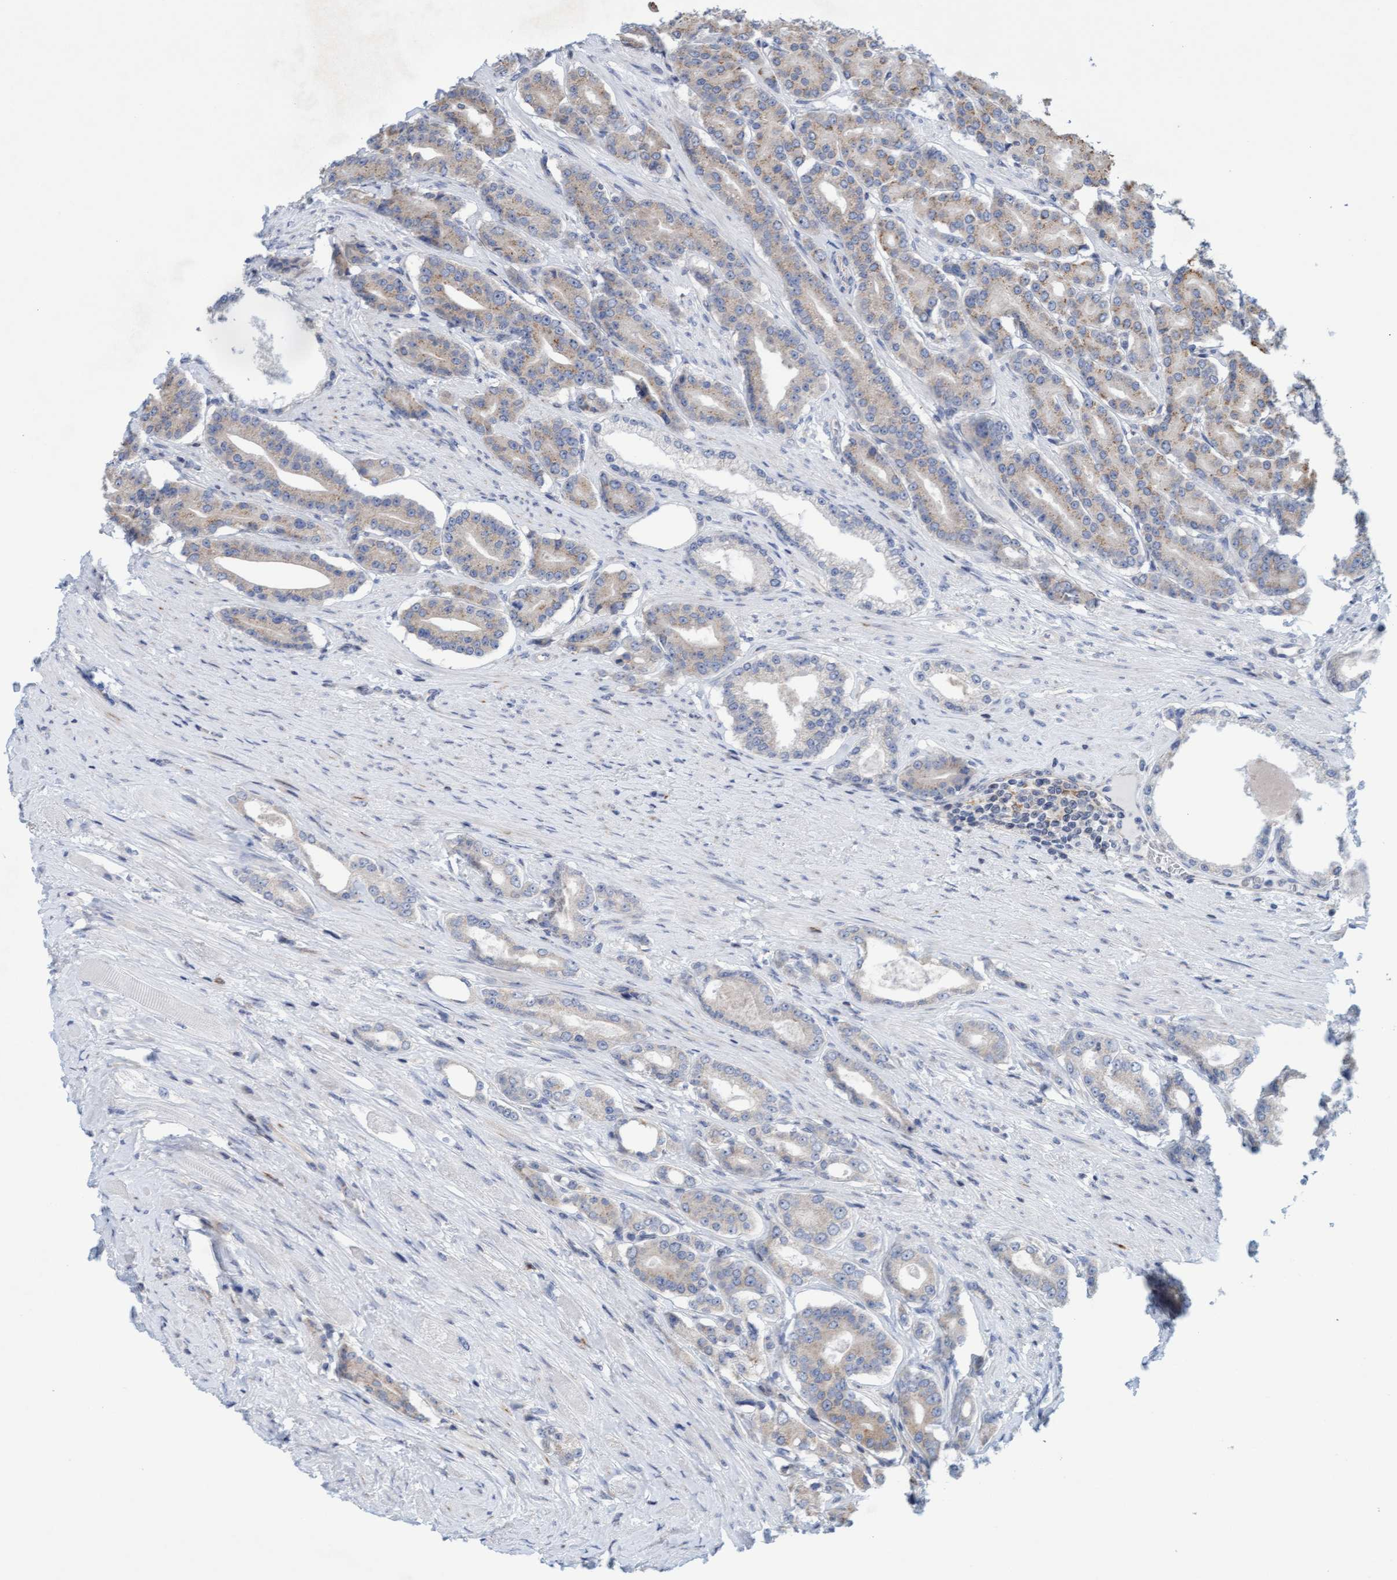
{"staining": {"intensity": "weak", "quantity": "<25%", "location": "cytoplasmic/membranous"}, "tissue": "prostate cancer", "cell_type": "Tumor cells", "image_type": "cancer", "snomed": [{"axis": "morphology", "description": "Adenocarcinoma, High grade"}, {"axis": "topography", "description": "Prostate"}], "caption": "Protein analysis of prostate cancer displays no significant staining in tumor cells. (Stains: DAB IHC with hematoxylin counter stain, Microscopy: brightfield microscopy at high magnification).", "gene": "SLC28A3", "patient": {"sex": "male", "age": 71}}